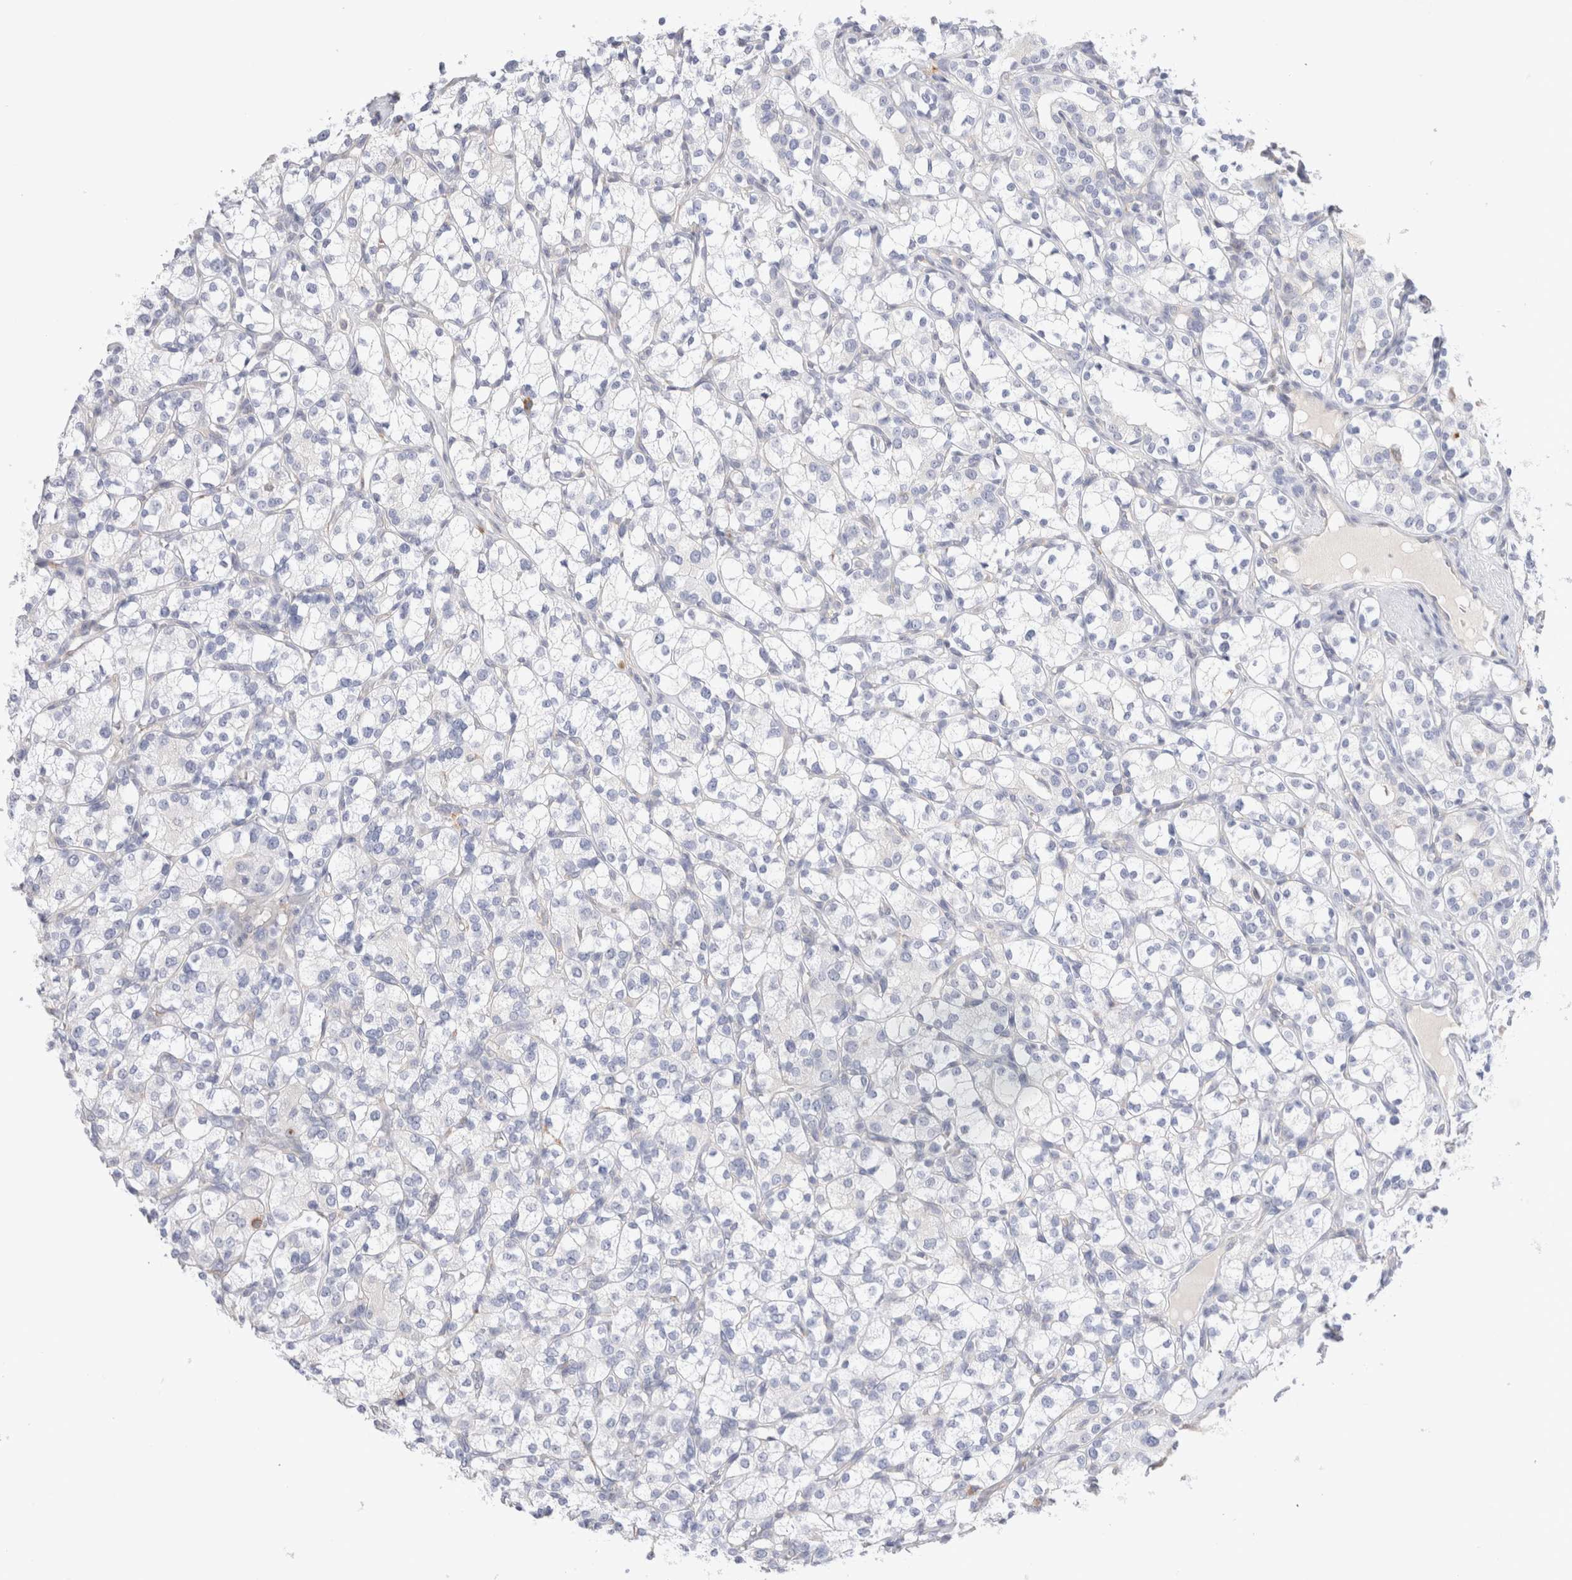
{"staining": {"intensity": "negative", "quantity": "none", "location": "none"}, "tissue": "renal cancer", "cell_type": "Tumor cells", "image_type": "cancer", "snomed": [{"axis": "morphology", "description": "Adenocarcinoma, NOS"}, {"axis": "topography", "description": "Kidney"}], "caption": "Tumor cells are negative for protein expression in human renal adenocarcinoma.", "gene": "CSK", "patient": {"sex": "male", "age": 77}}